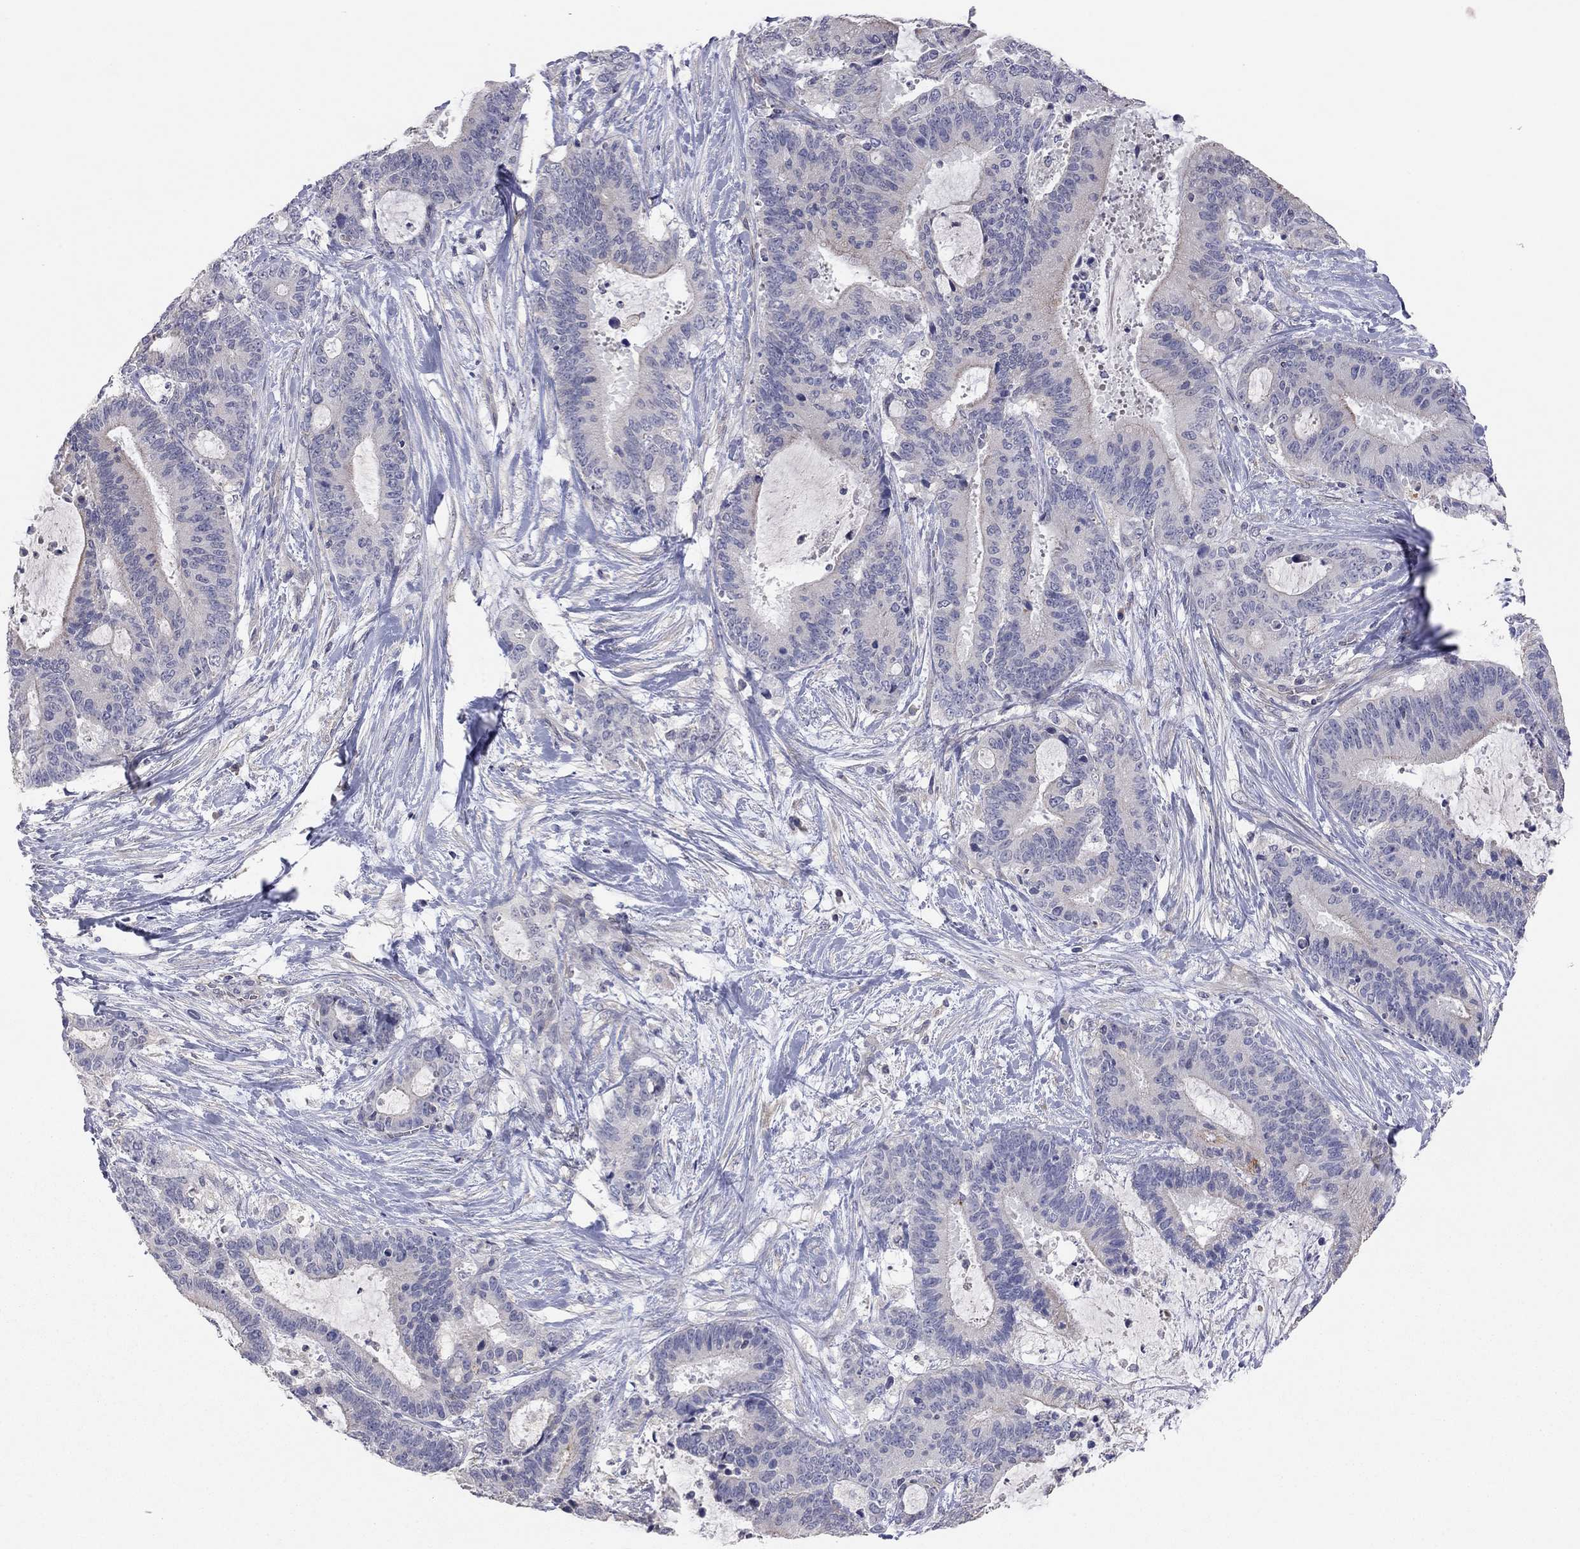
{"staining": {"intensity": "moderate", "quantity": "<25%", "location": "cytoplasmic/membranous"}, "tissue": "liver cancer", "cell_type": "Tumor cells", "image_type": "cancer", "snomed": [{"axis": "morphology", "description": "Cholangiocarcinoma"}, {"axis": "topography", "description": "Liver"}], "caption": "Immunohistochemical staining of human liver cancer exhibits low levels of moderate cytoplasmic/membranous protein positivity in approximately <25% of tumor cells.", "gene": "KCNB1", "patient": {"sex": "female", "age": 73}}